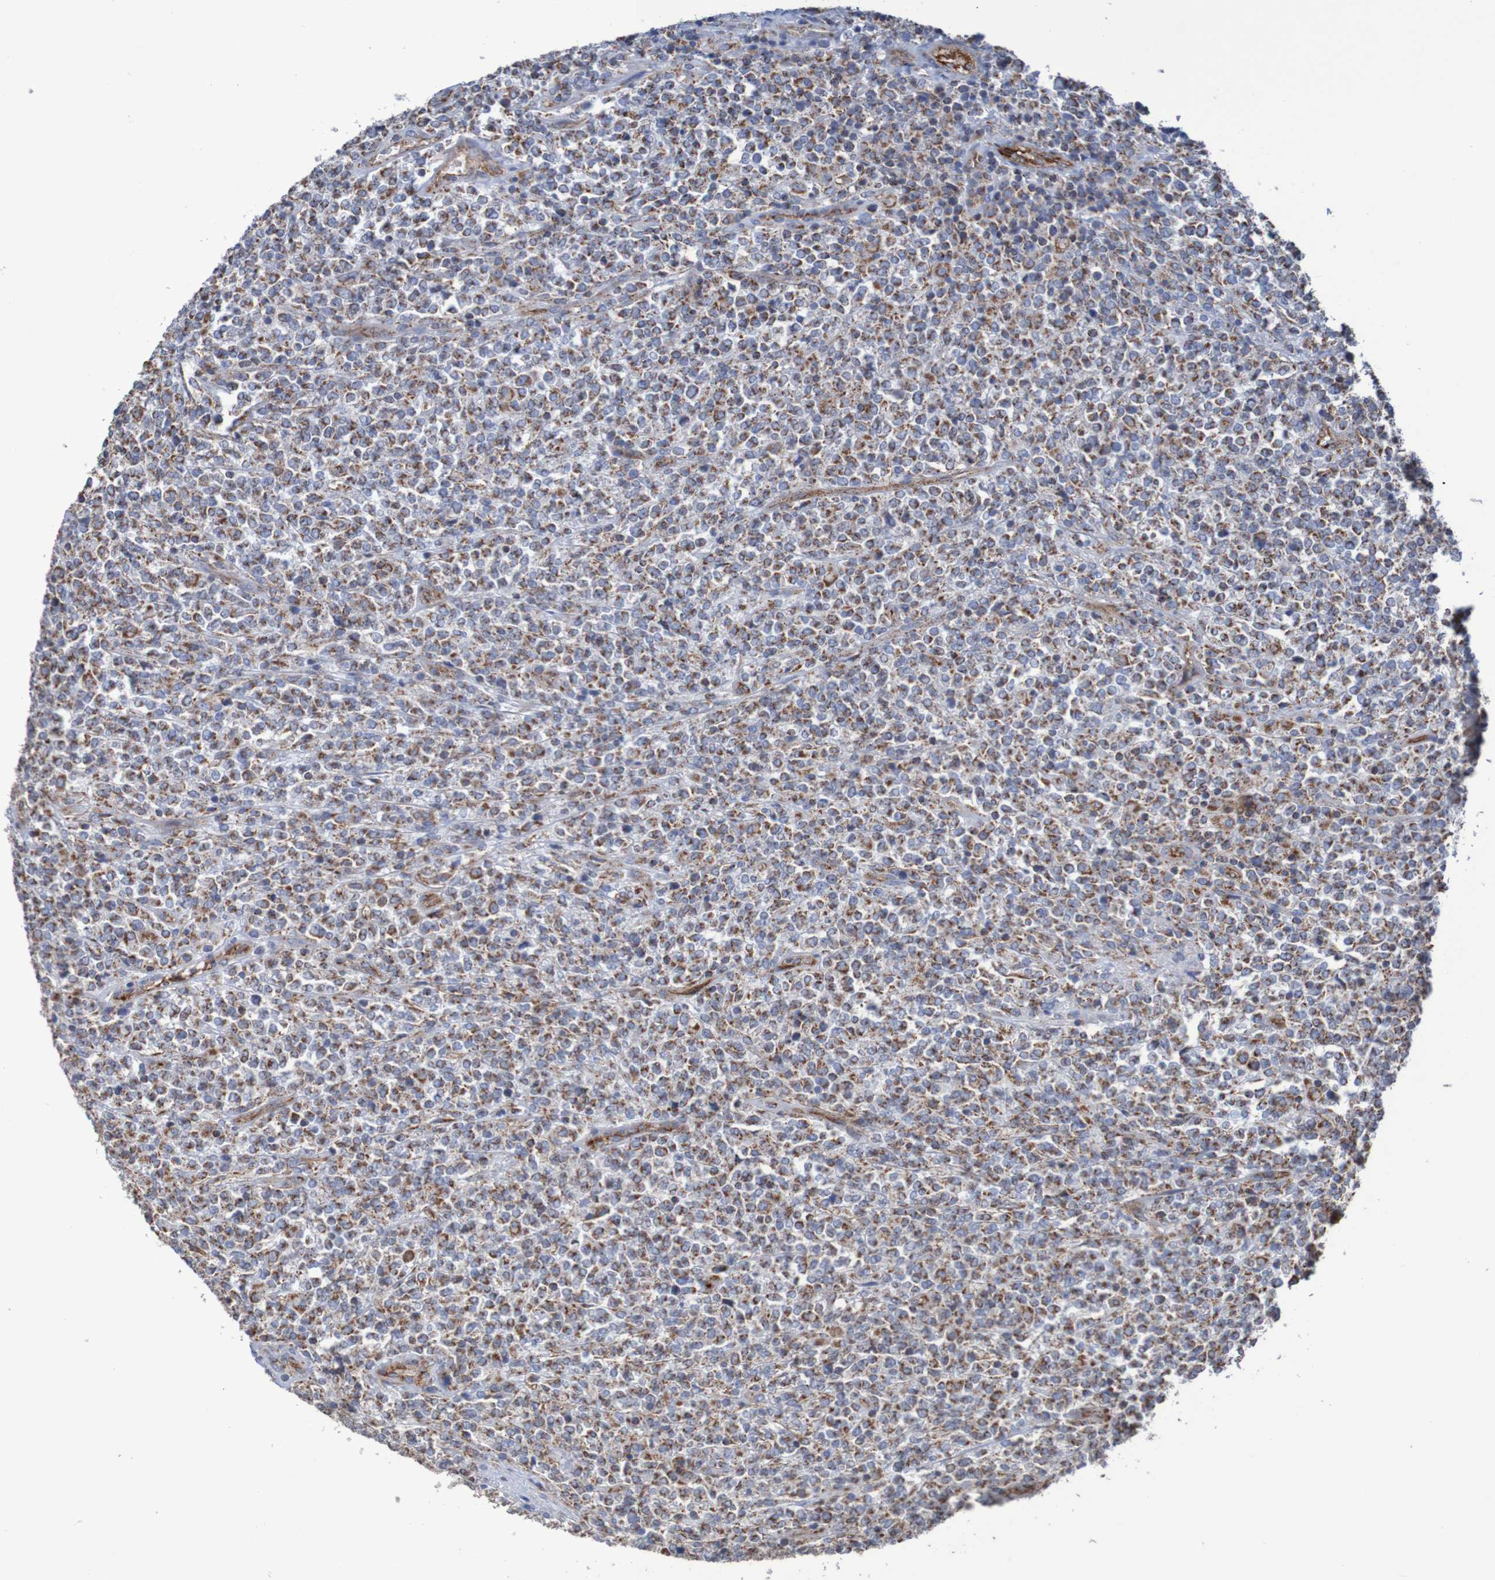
{"staining": {"intensity": "moderate", "quantity": ">75%", "location": "cytoplasmic/membranous"}, "tissue": "lymphoma", "cell_type": "Tumor cells", "image_type": "cancer", "snomed": [{"axis": "morphology", "description": "Malignant lymphoma, non-Hodgkin's type, High grade"}, {"axis": "topography", "description": "Soft tissue"}], "caption": "High-grade malignant lymphoma, non-Hodgkin's type was stained to show a protein in brown. There is medium levels of moderate cytoplasmic/membranous expression in about >75% of tumor cells. The protein is shown in brown color, while the nuclei are stained blue.", "gene": "MMEL1", "patient": {"sex": "male", "age": 18}}